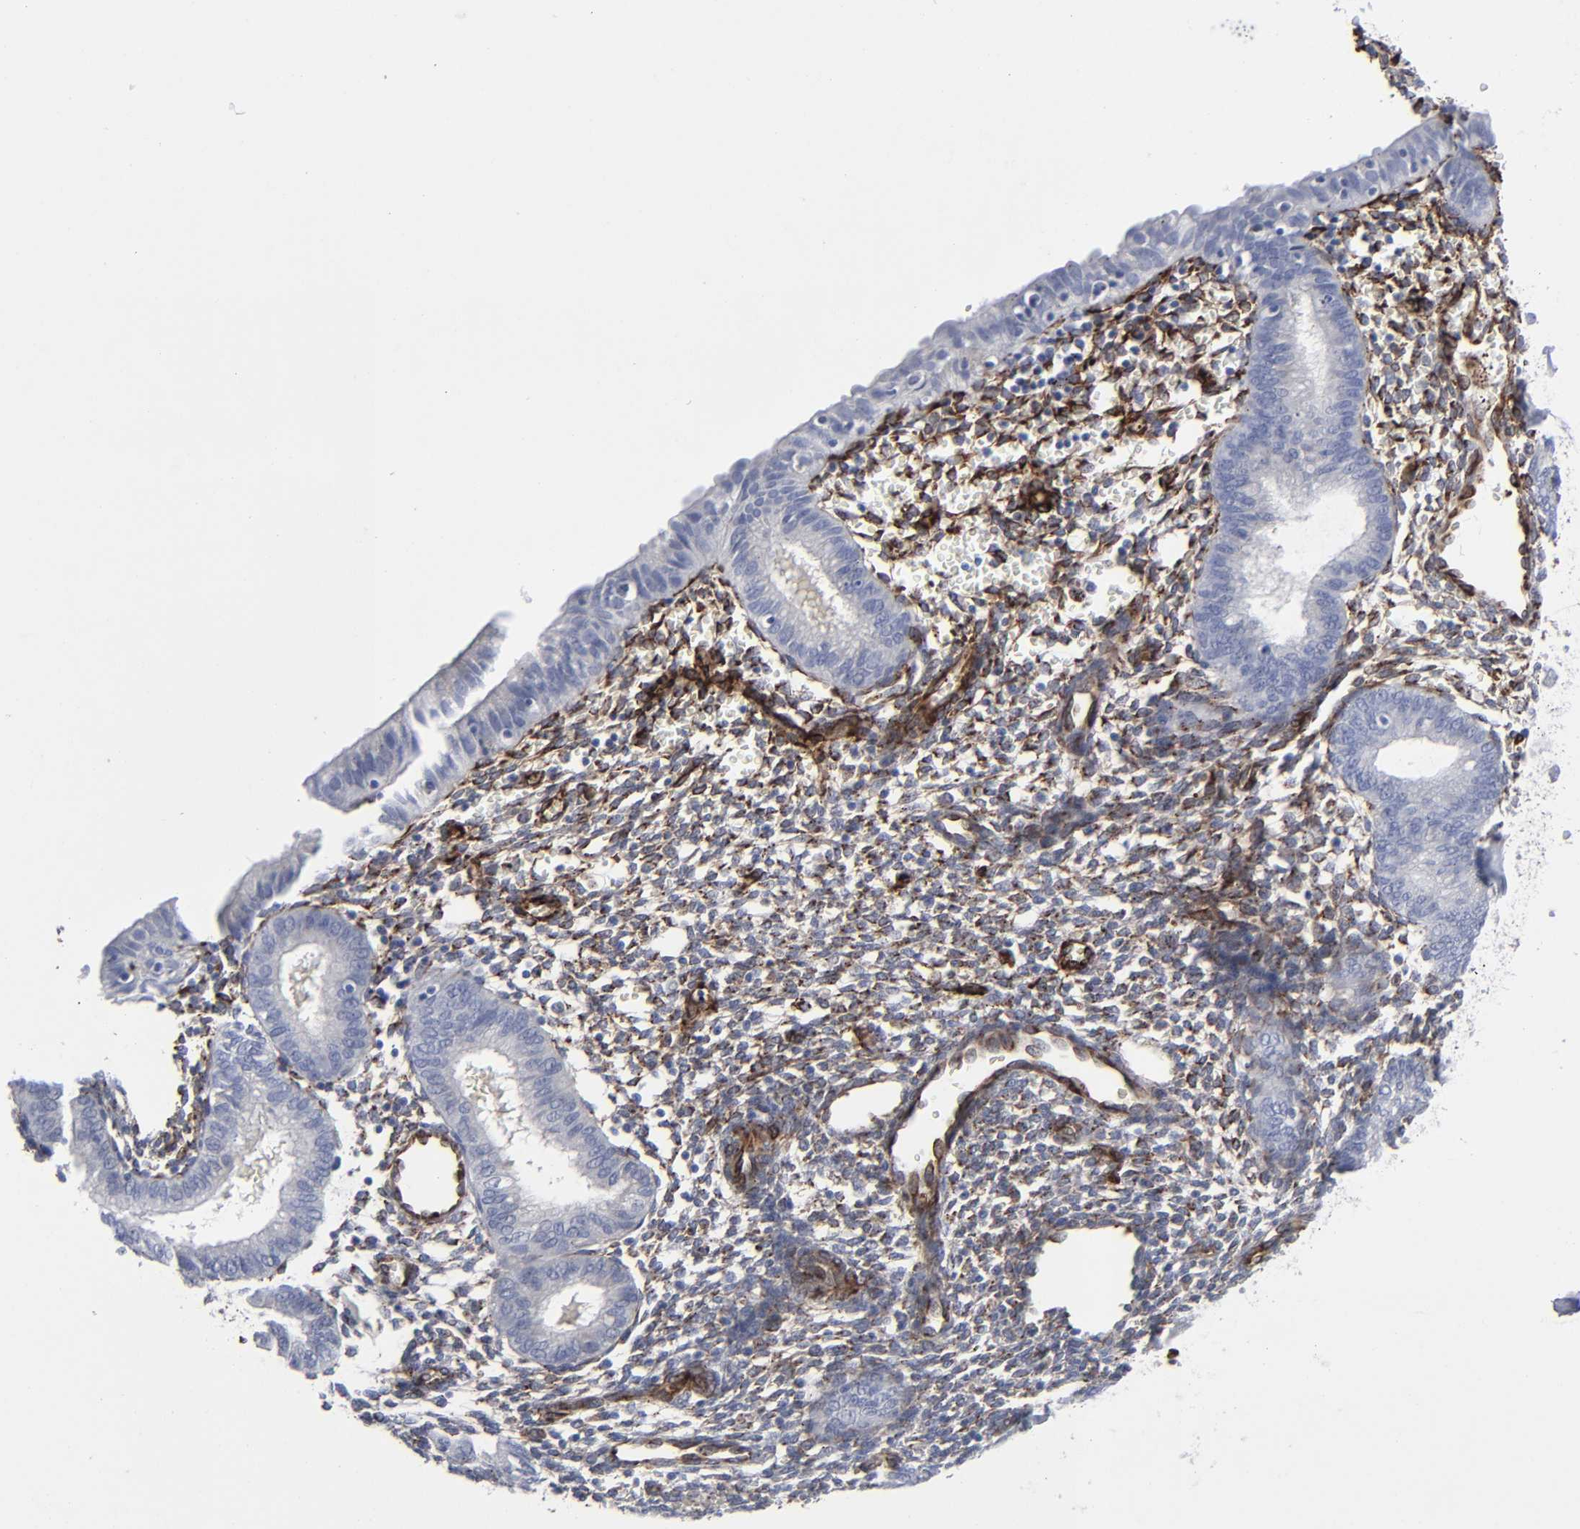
{"staining": {"intensity": "moderate", "quantity": ">75%", "location": "cytoplasmic/membranous"}, "tissue": "endometrium", "cell_type": "Cells in endometrial stroma", "image_type": "normal", "snomed": [{"axis": "morphology", "description": "Normal tissue, NOS"}, {"axis": "topography", "description": "Endometrium"}], "caption": "DAB (3,3'-diaminobenzidine) immunohistochemical staining of unremarkable human endometrium exhibits moderate cytoplasmic/membranous protein positivity in about >75% of cells in endometrial stroma.", "gene": "SPARC", "patient": {"sex": "female", "age": 61}}